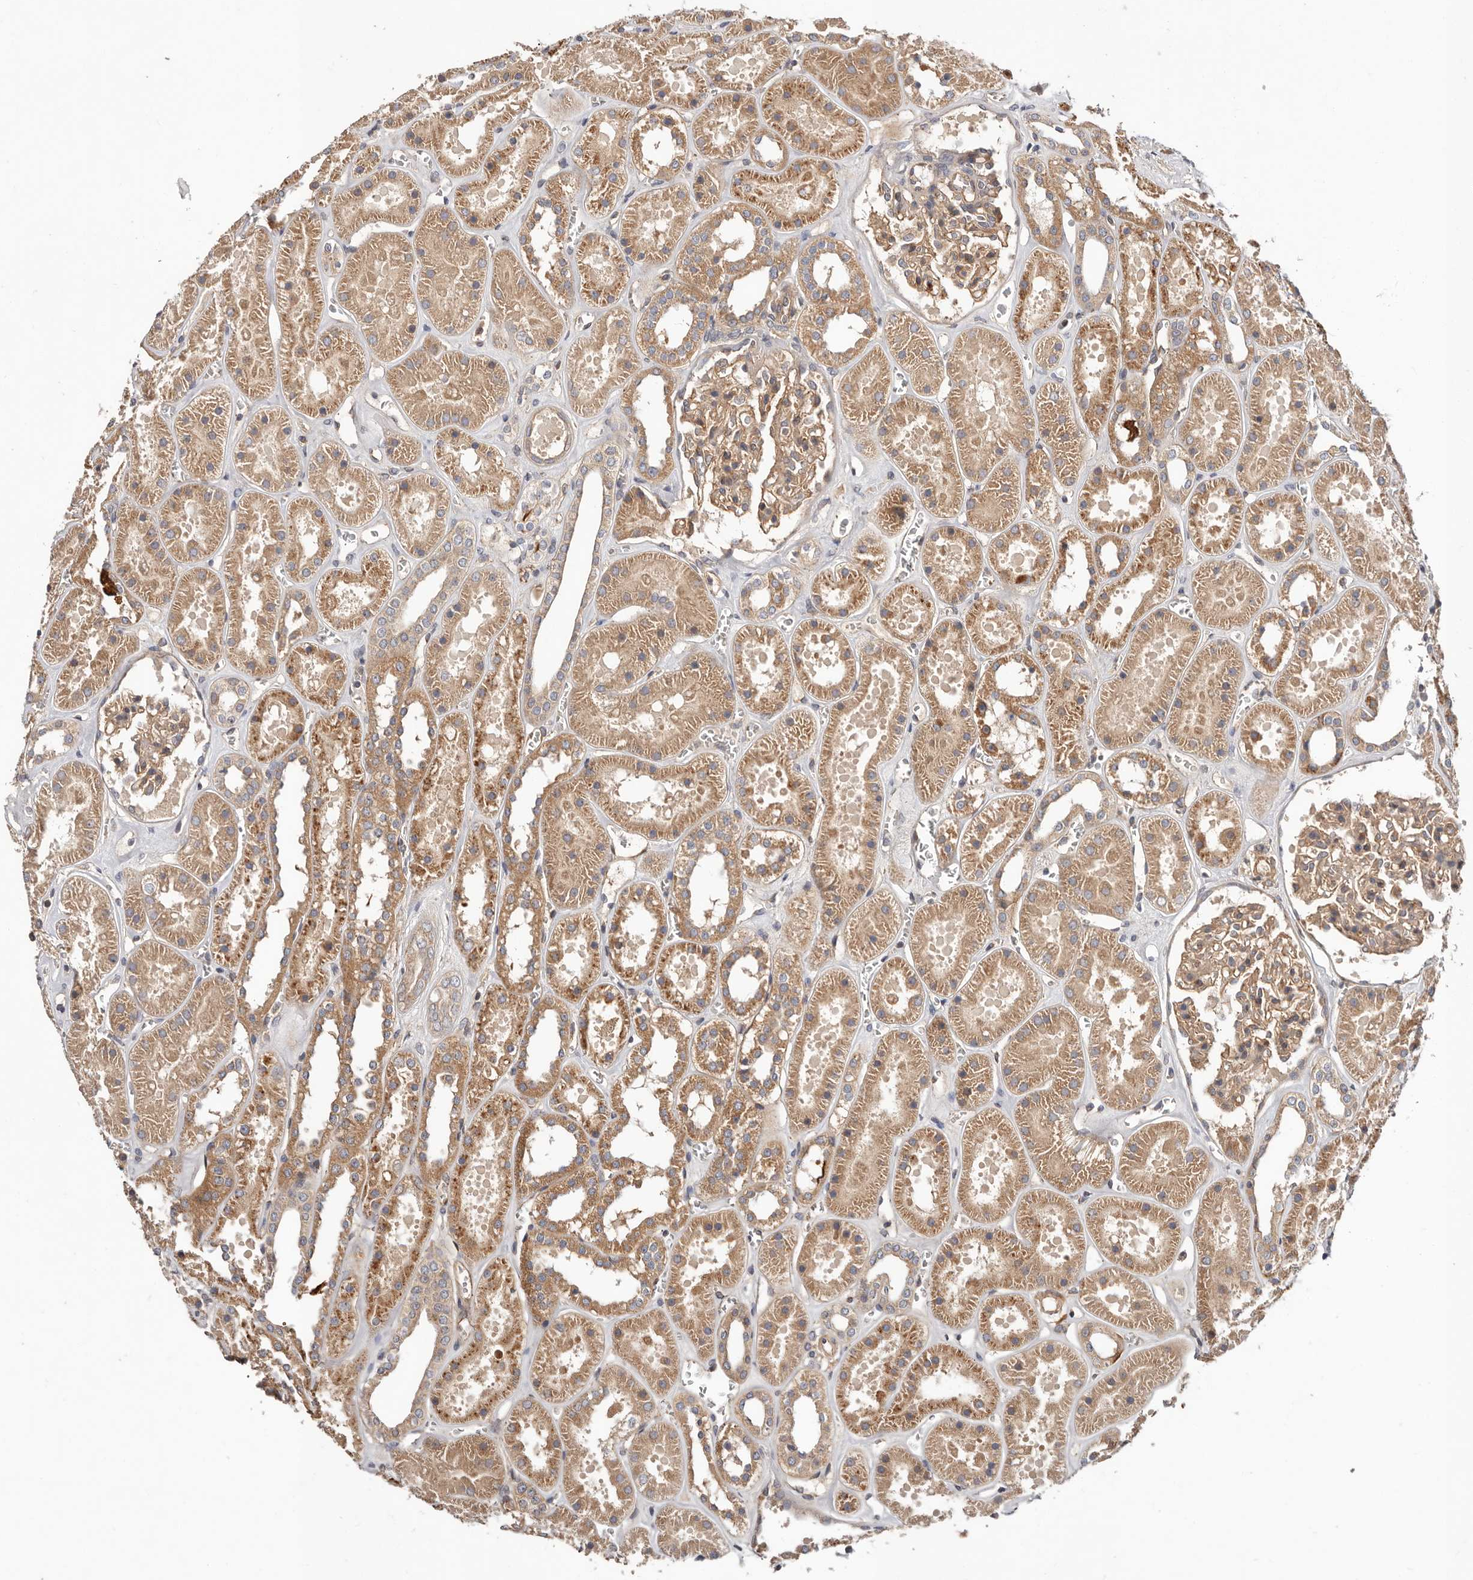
{"staining": {"intensity": "moderate", "quantity": ">75%", "location": "cytoplasmic/membranous"}, "tissue": "kidney", "cell_type": "Cells in glomeruli", "image_type": "normal", "snomed": [{"axis": "morphology", "description": "Normal tissue, NOS"}, {"axis": "topography", "description": "Kidney"}], "caption": "A medium amount of moderate cytoplasmic/membranous staining is identified in approximately >75% of cells in glomeruli in normal kidney.", "gene": "MACF1", "patient": {"sex": "female", "age": 41}}